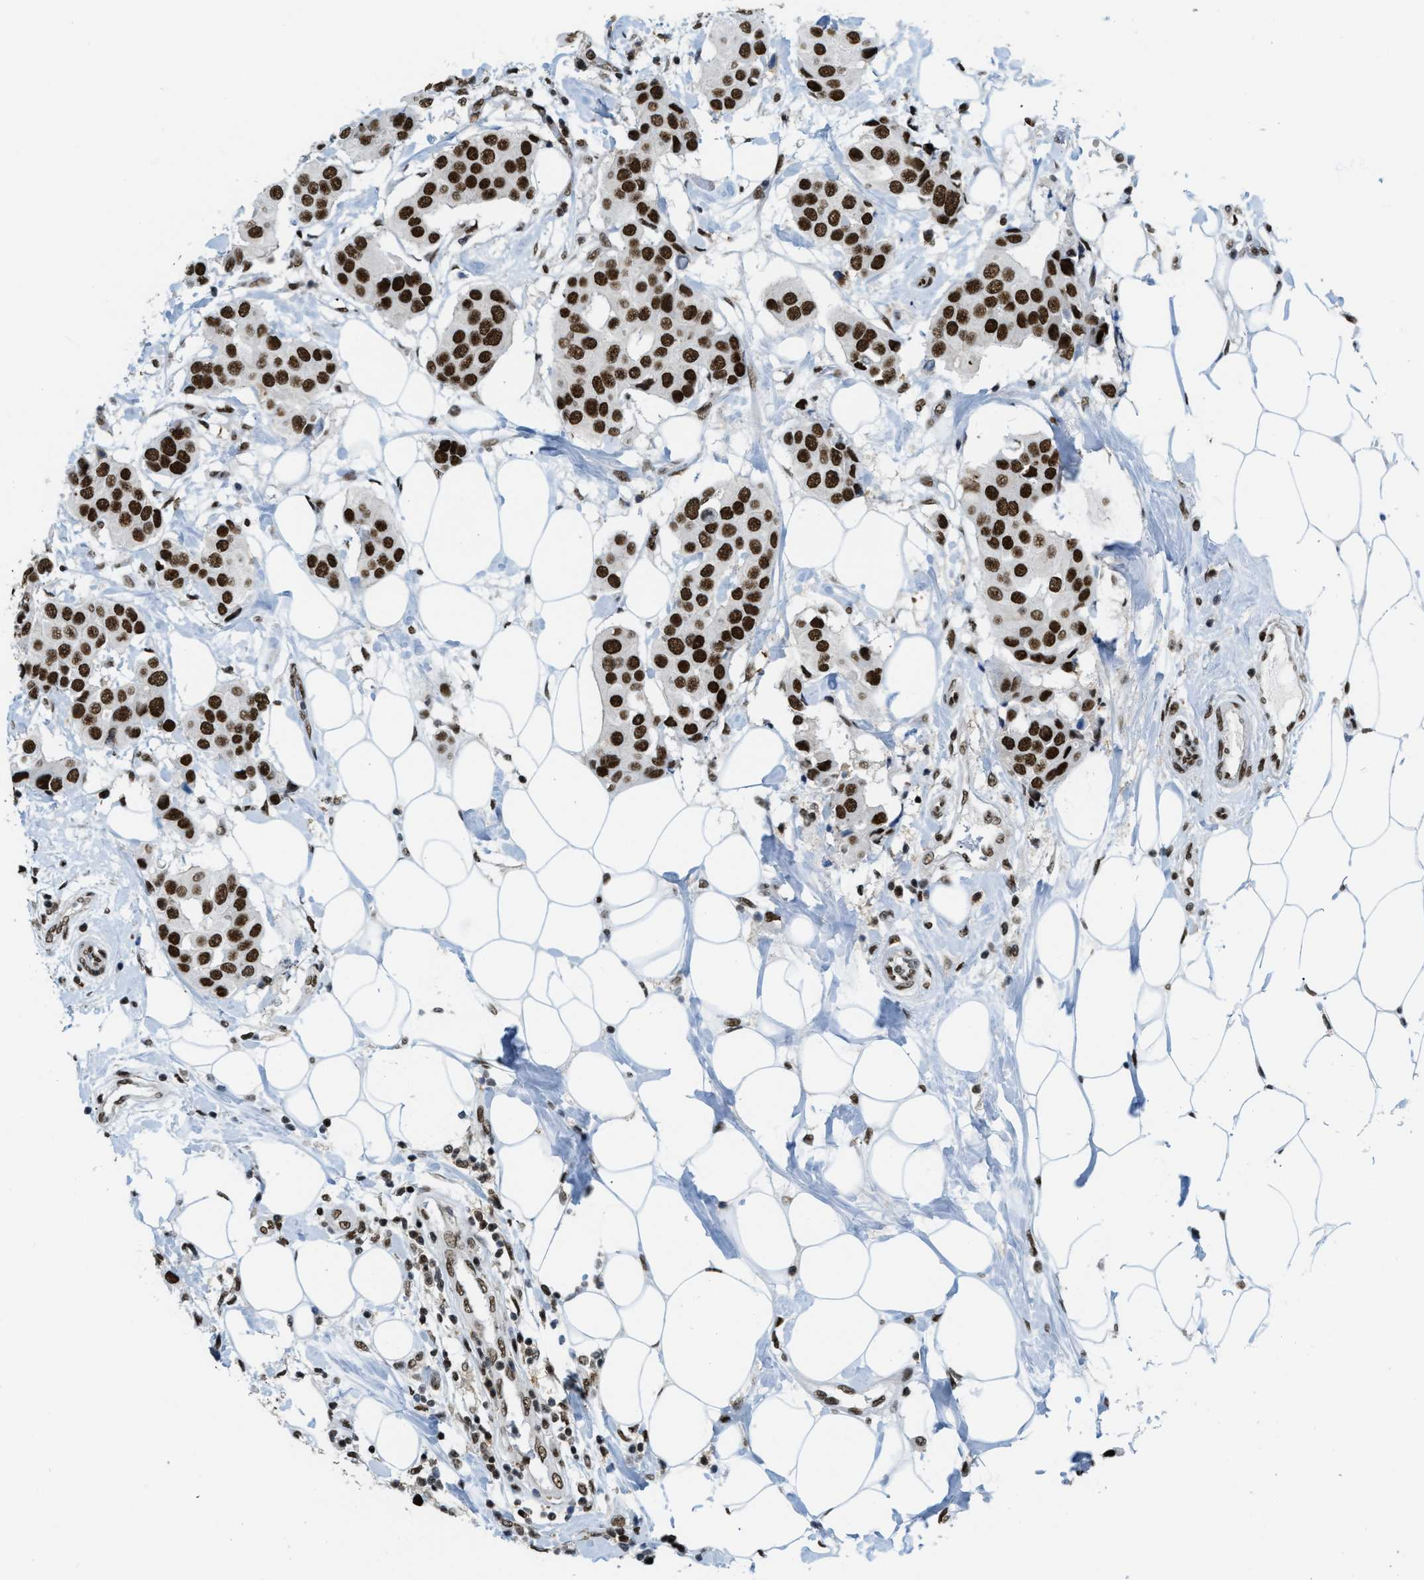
{"staining": {"intensity": "strong", "quantity": ">75%", "location": "nuclear"}, "tissue": "breast cancer", "cell_type": "Tumor cells", "image_type": "cancer", "snomed": [{"axis": "morphology", "description": "Normal tissue, NOS"}, {"axis": "morphology", "description": "Duct carcinoma"}, {"axis": "topography", "description": "Breast"}], "caption": "Breast cancer (infiltrating ductal carcinoma) stained for a protein shows strong nuclear positivity in tumor cells.", "gene": "NUMA1", "patient": {"sex": "female", "age": 39}}